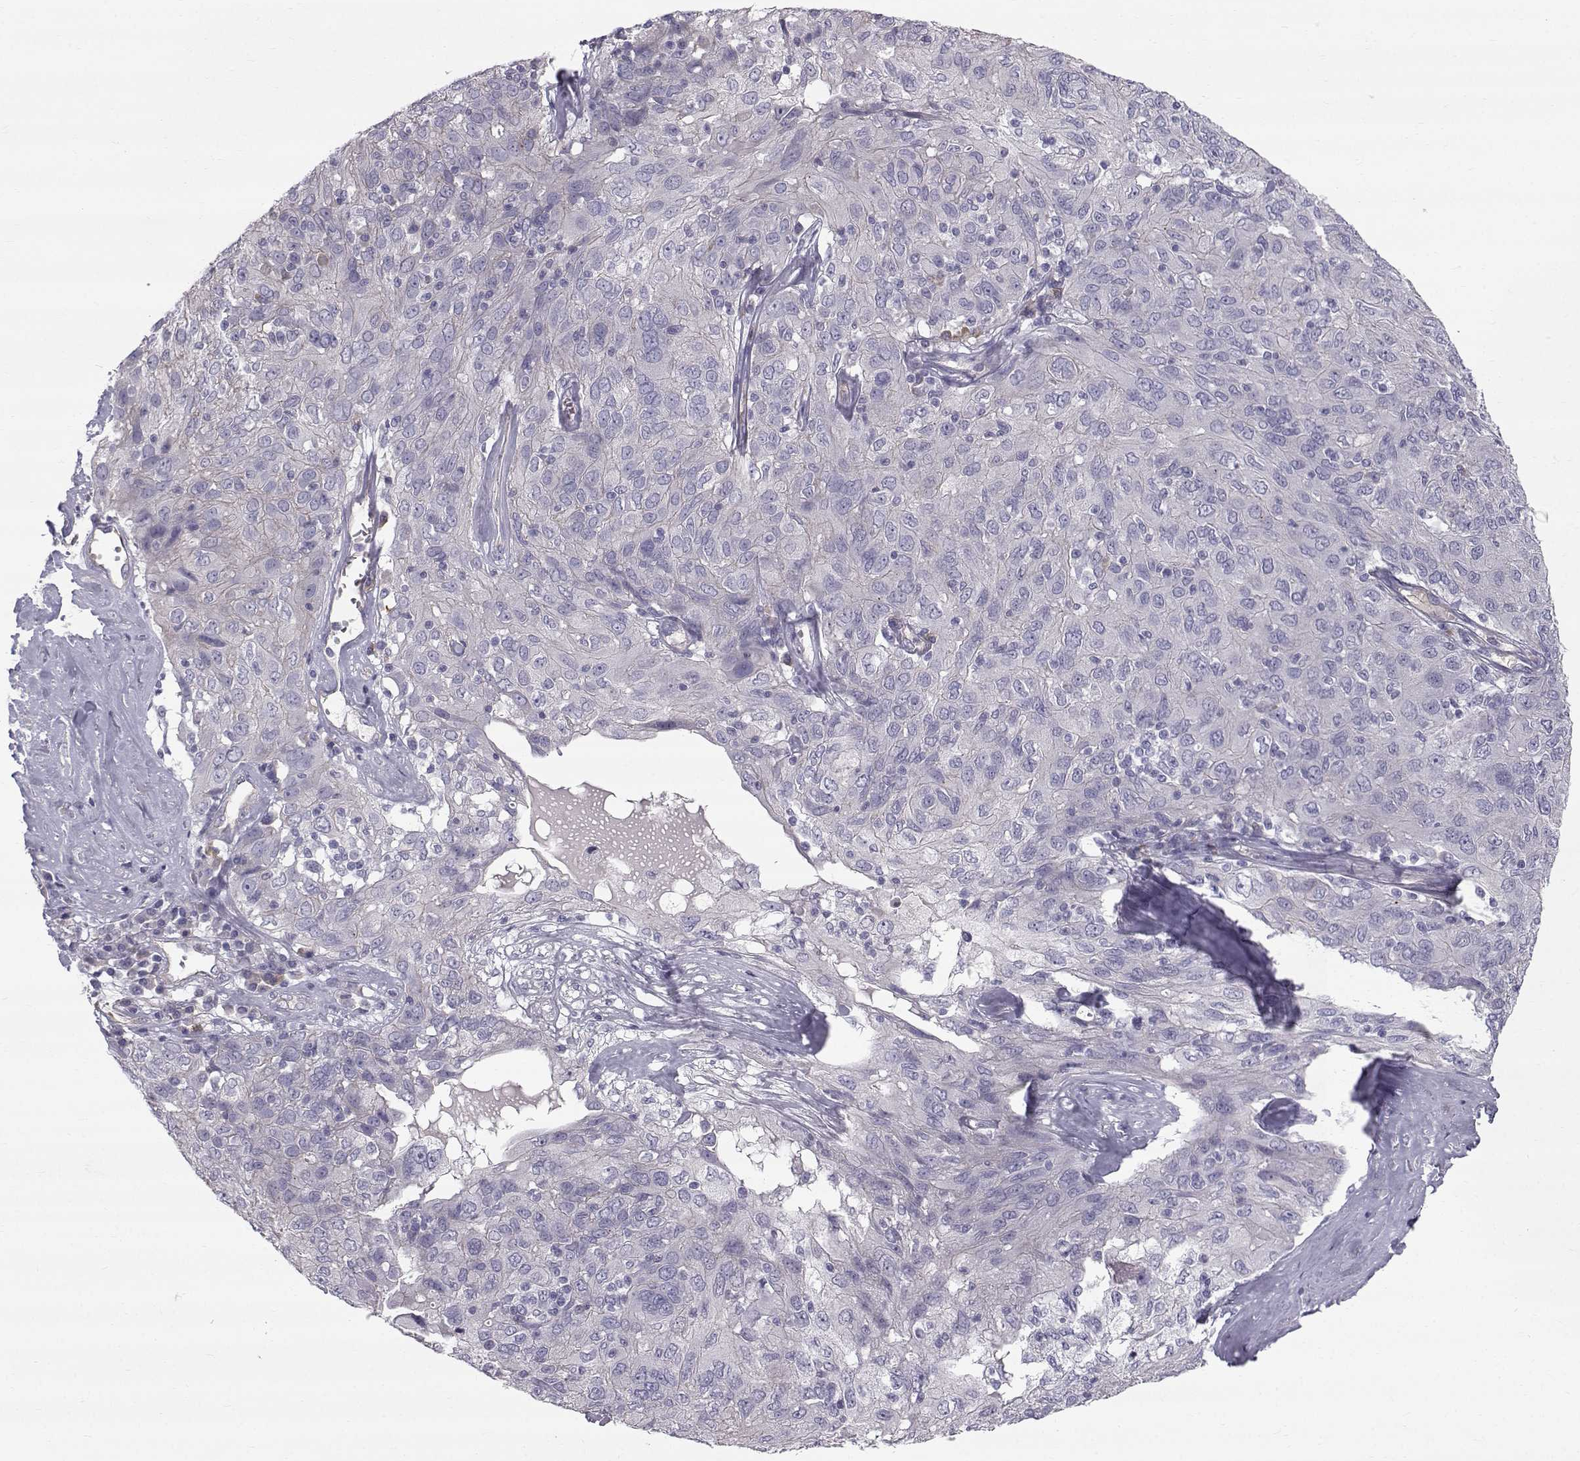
{"staining": {"intensity": "weak", "quantity": "<25%", "location": "cytoplasmic/membranous"}, "tissue": "ovarian cancer", "cell_type": "Tumor cells", "image_type": "cancer", "snomed": [{"axis": "morphology", "description": "Carcinoma, endometroid"}, {"axis": "topography", "description": "Ovary"}], "caption": "Tumor cells are negative for brown protein staining in endometroid carcinoma (ovarian).", "gene": "QPCT", "patient": {"sex": "female", "age": 50}}